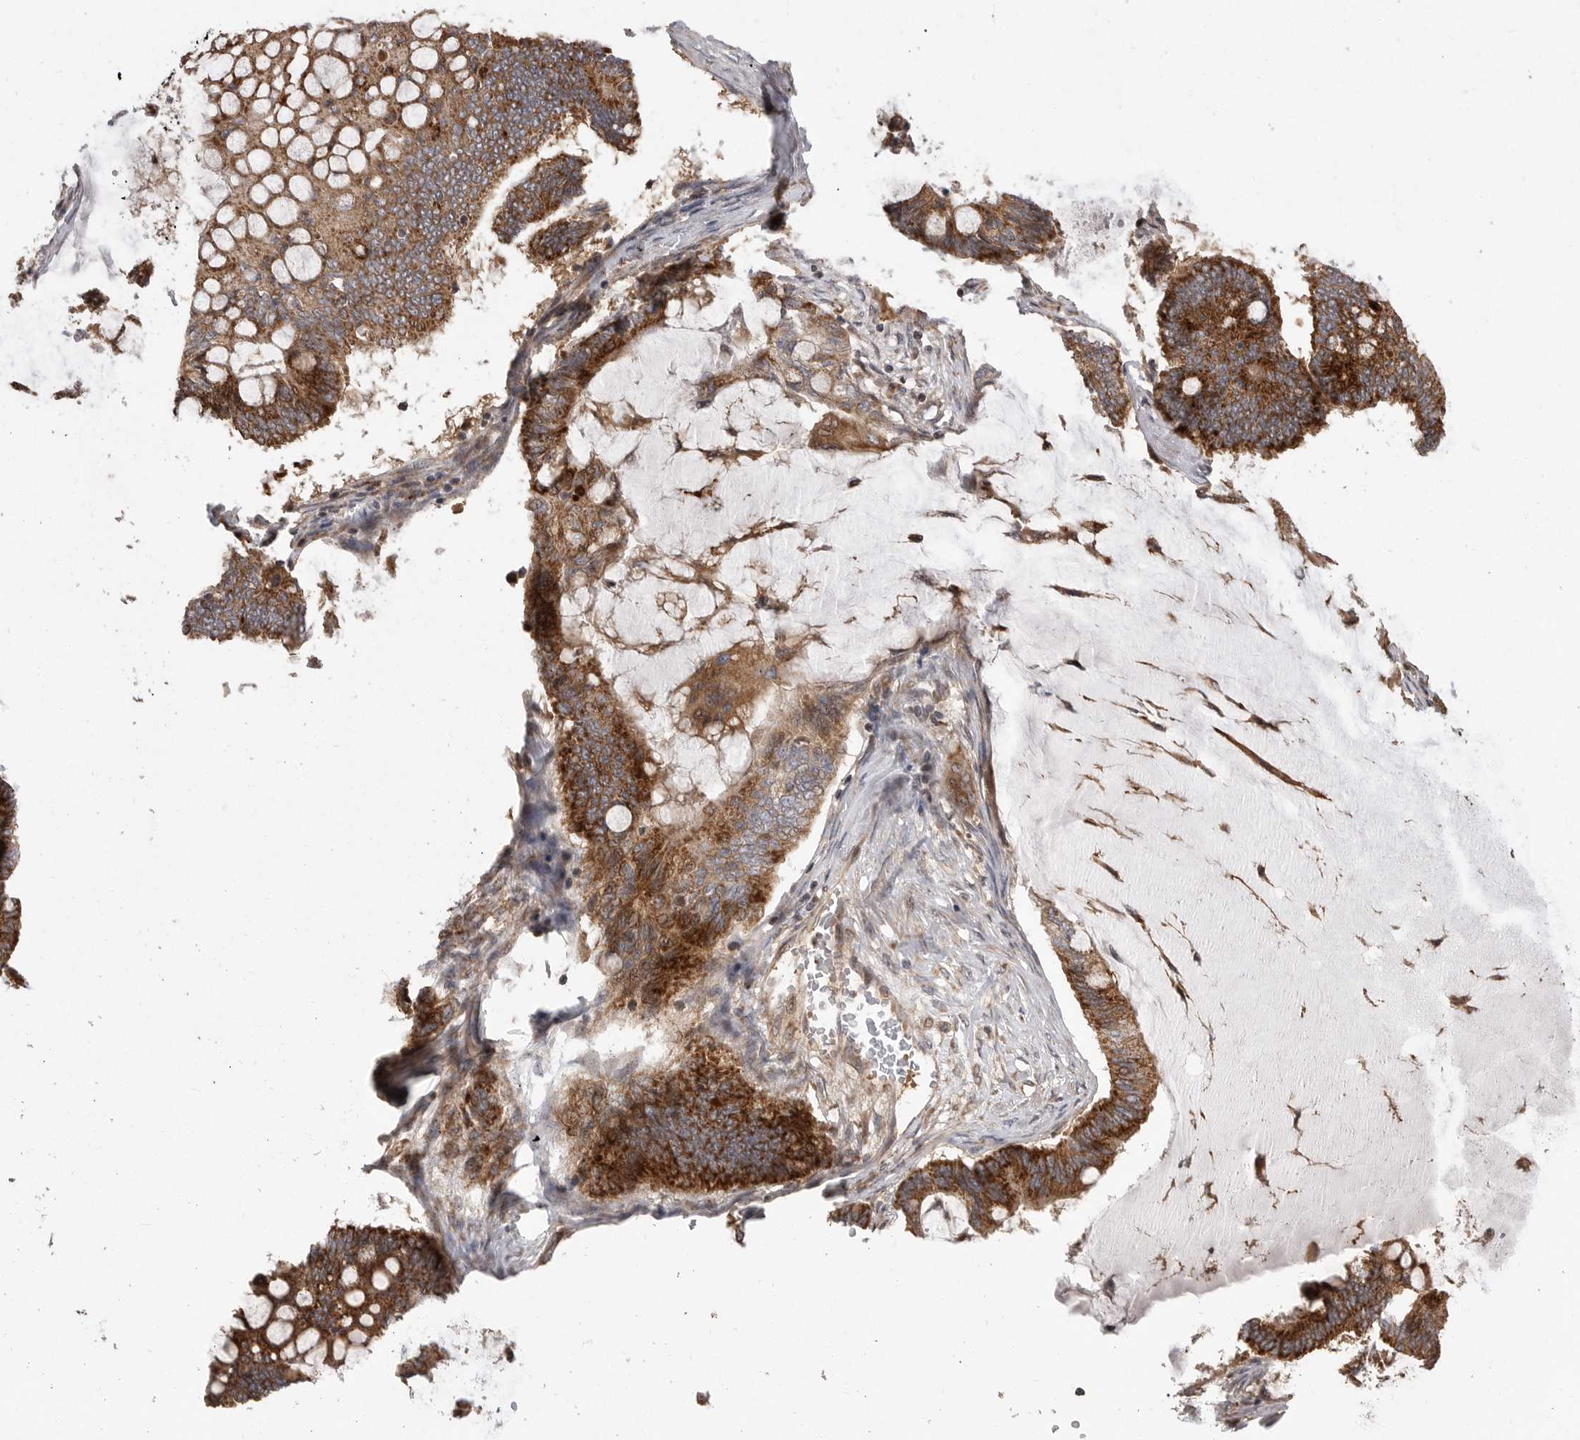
{"staining": {"intensity": "strong", "quantity": ">75%", "location": "cytoplasmic/membranous"}, "tissue": "ovarian cancer", "cell_type": "Tumor cells", "image_type": "cancer", "snomed": [{"axis": "morphology", "description": "Cystadenocarcinoma, mucinous, NOS"}, {"axis": "topography", "description": "Ovary"}], "caption": "Immunohistochemistry histopathology image of neoplastic tissue: ovarian cancer stained using immunohistochemistry (IHC) demonstrates high levels of strong protein expression localized specifically in the cytoplasmic/membranous of tumor cells, appearing as a cytoplasmic/membranous brown color.", "gene": "OXR1", "patient": {"sex": "female", "age": 61}}